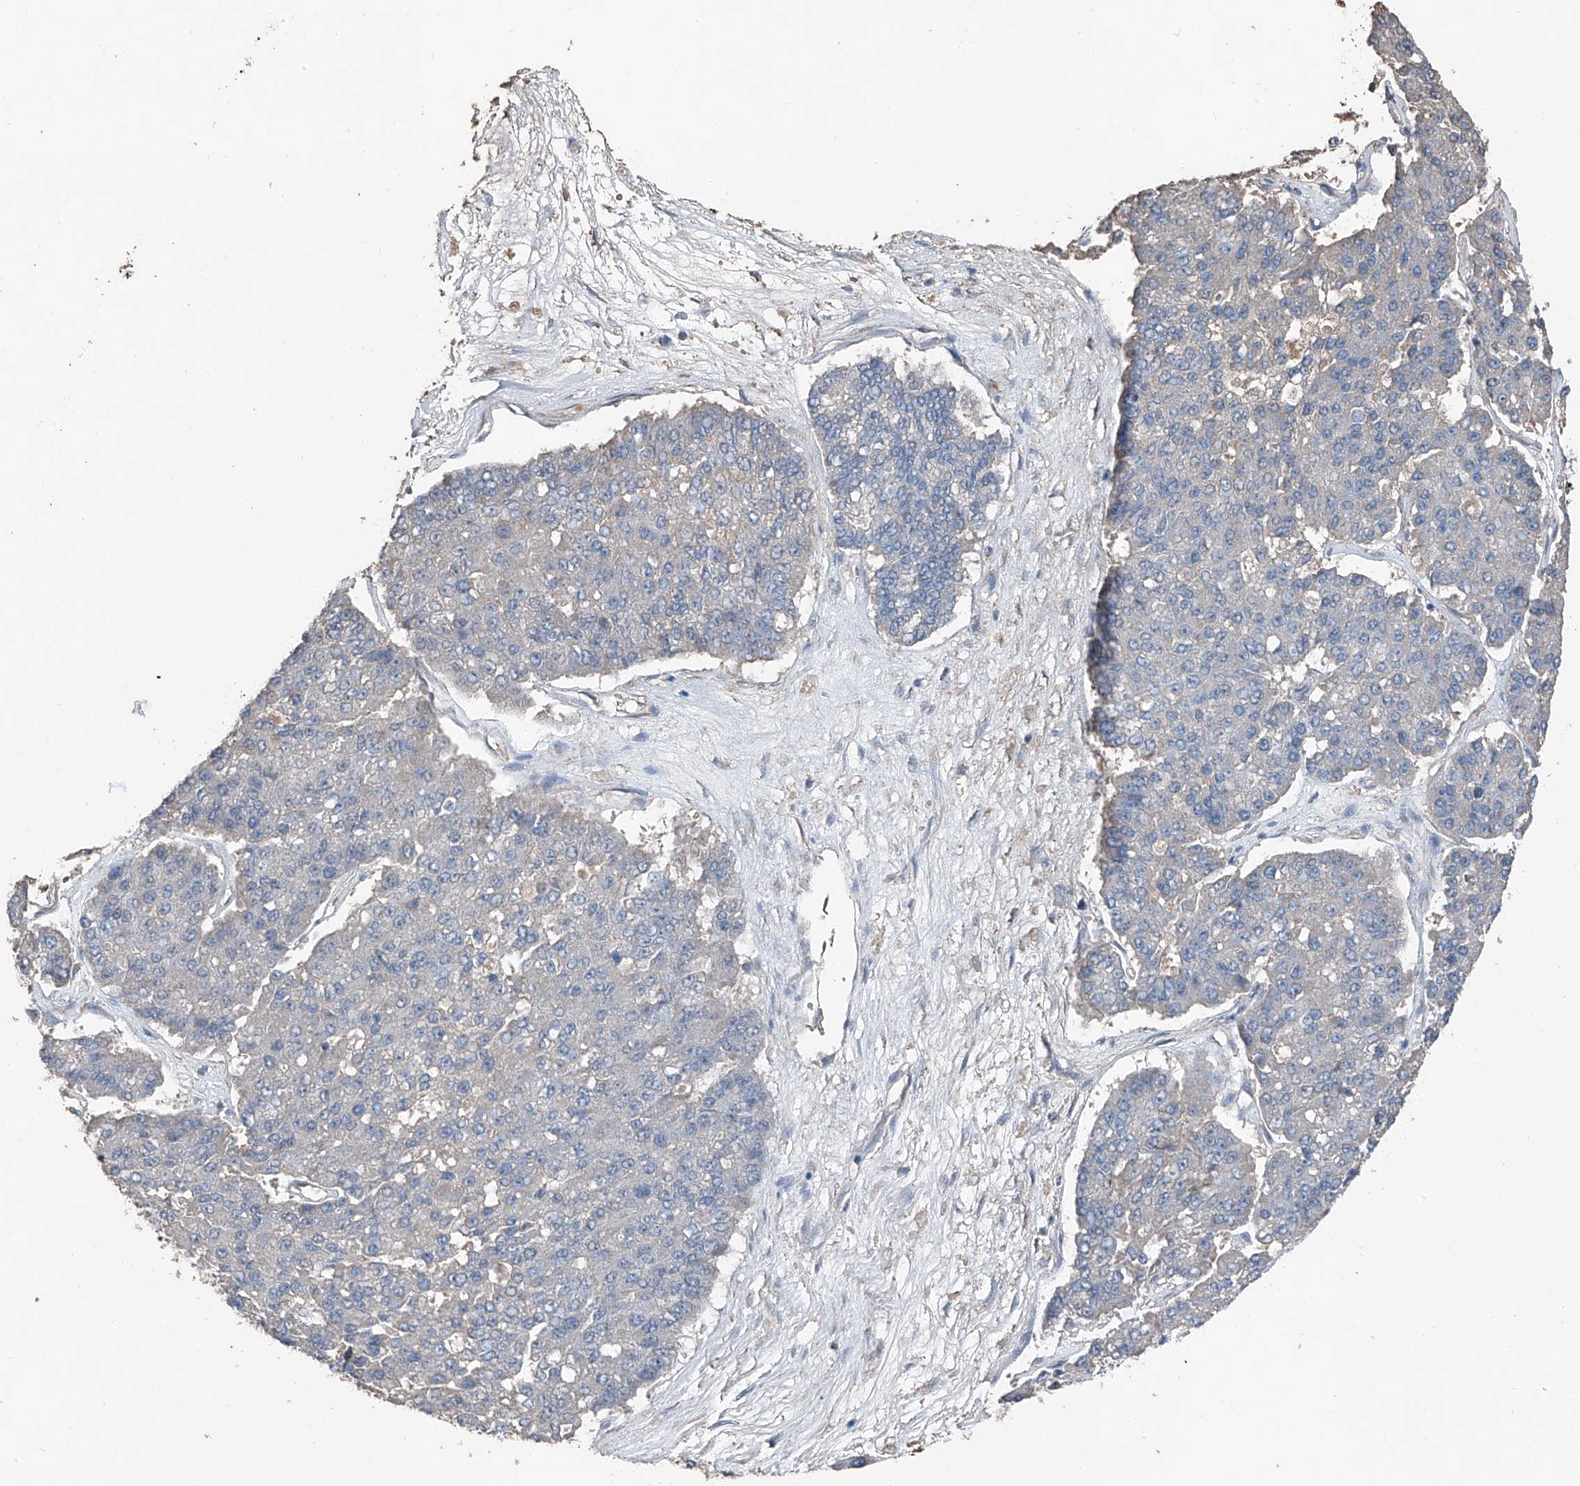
{"staining": {"intensity": "negative", "quantity": "none", "location": "none"}, "tissue": "pancreatic cancer", "cell_type": "Tumor cells", "image_type": "cancer", "snomed": [{"axis": "morphology", "description": "Adenocarcinoma, NOS"}, {"axis": "topography", "description": "Pancreas"}], "caption": "Tumor cells are negative for protein expression in human pancreatic cancer.", "gene": "MAMLD1", "patient": {"sex": "male", "age": 50}}